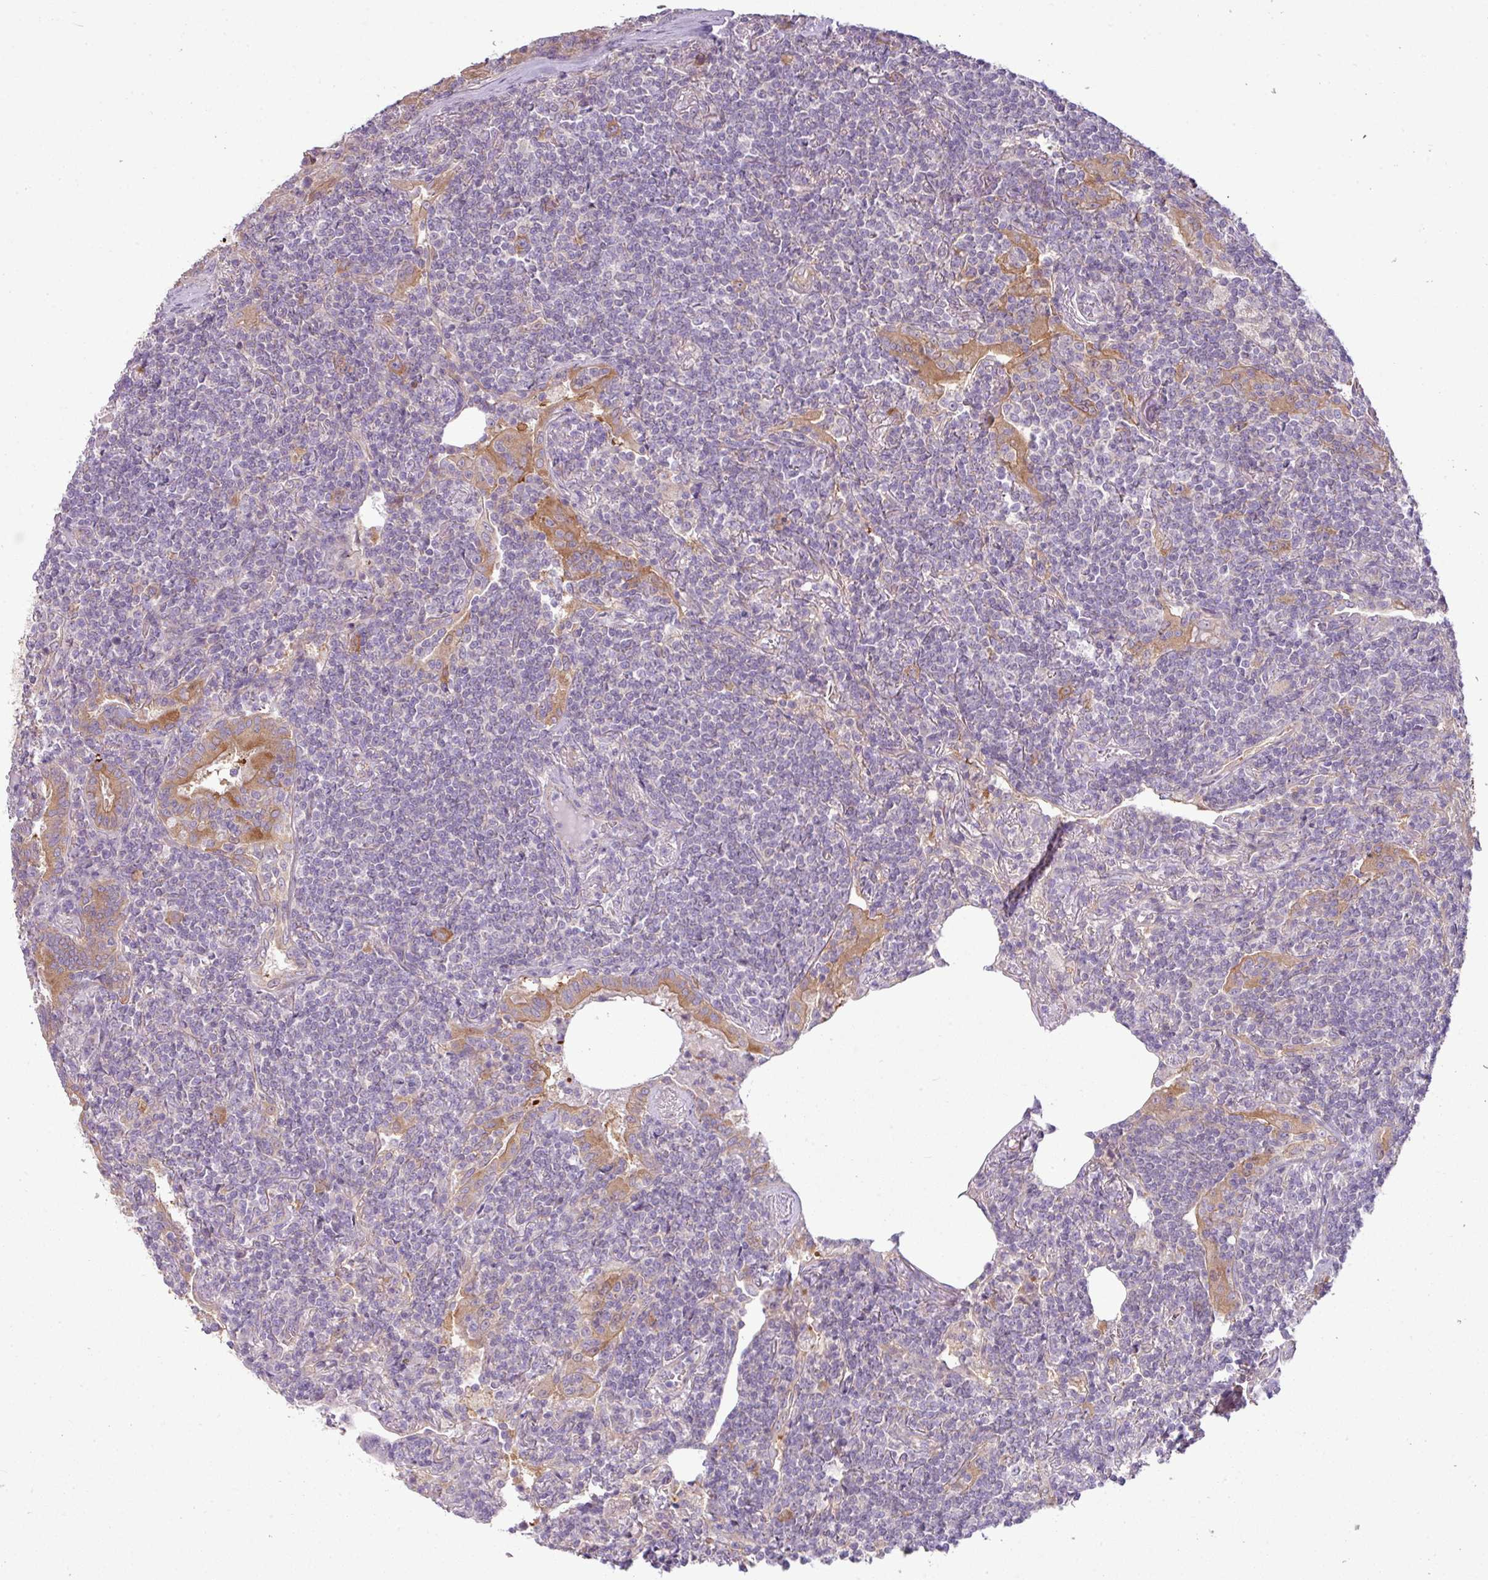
{"staining": {"intensity": "negative", "quantity": "none", "location": "none"}, "tissue": "lymphoma", "cell_type": "Tumor cells", "image_type": "cancer", "snomed": [{"axis": "morphology", "description": "Malignant lymphoma, non-Hodgkin's type, Low grade"}, {"axis": "topography", "description": "Lung"}], "caption": "DAB immunohistochemical staining of lymphoma demonstrates no significant positivity in tumor cells.", "gene": "CAMK2B", "patient": {"sex": "female", "age": 71}}